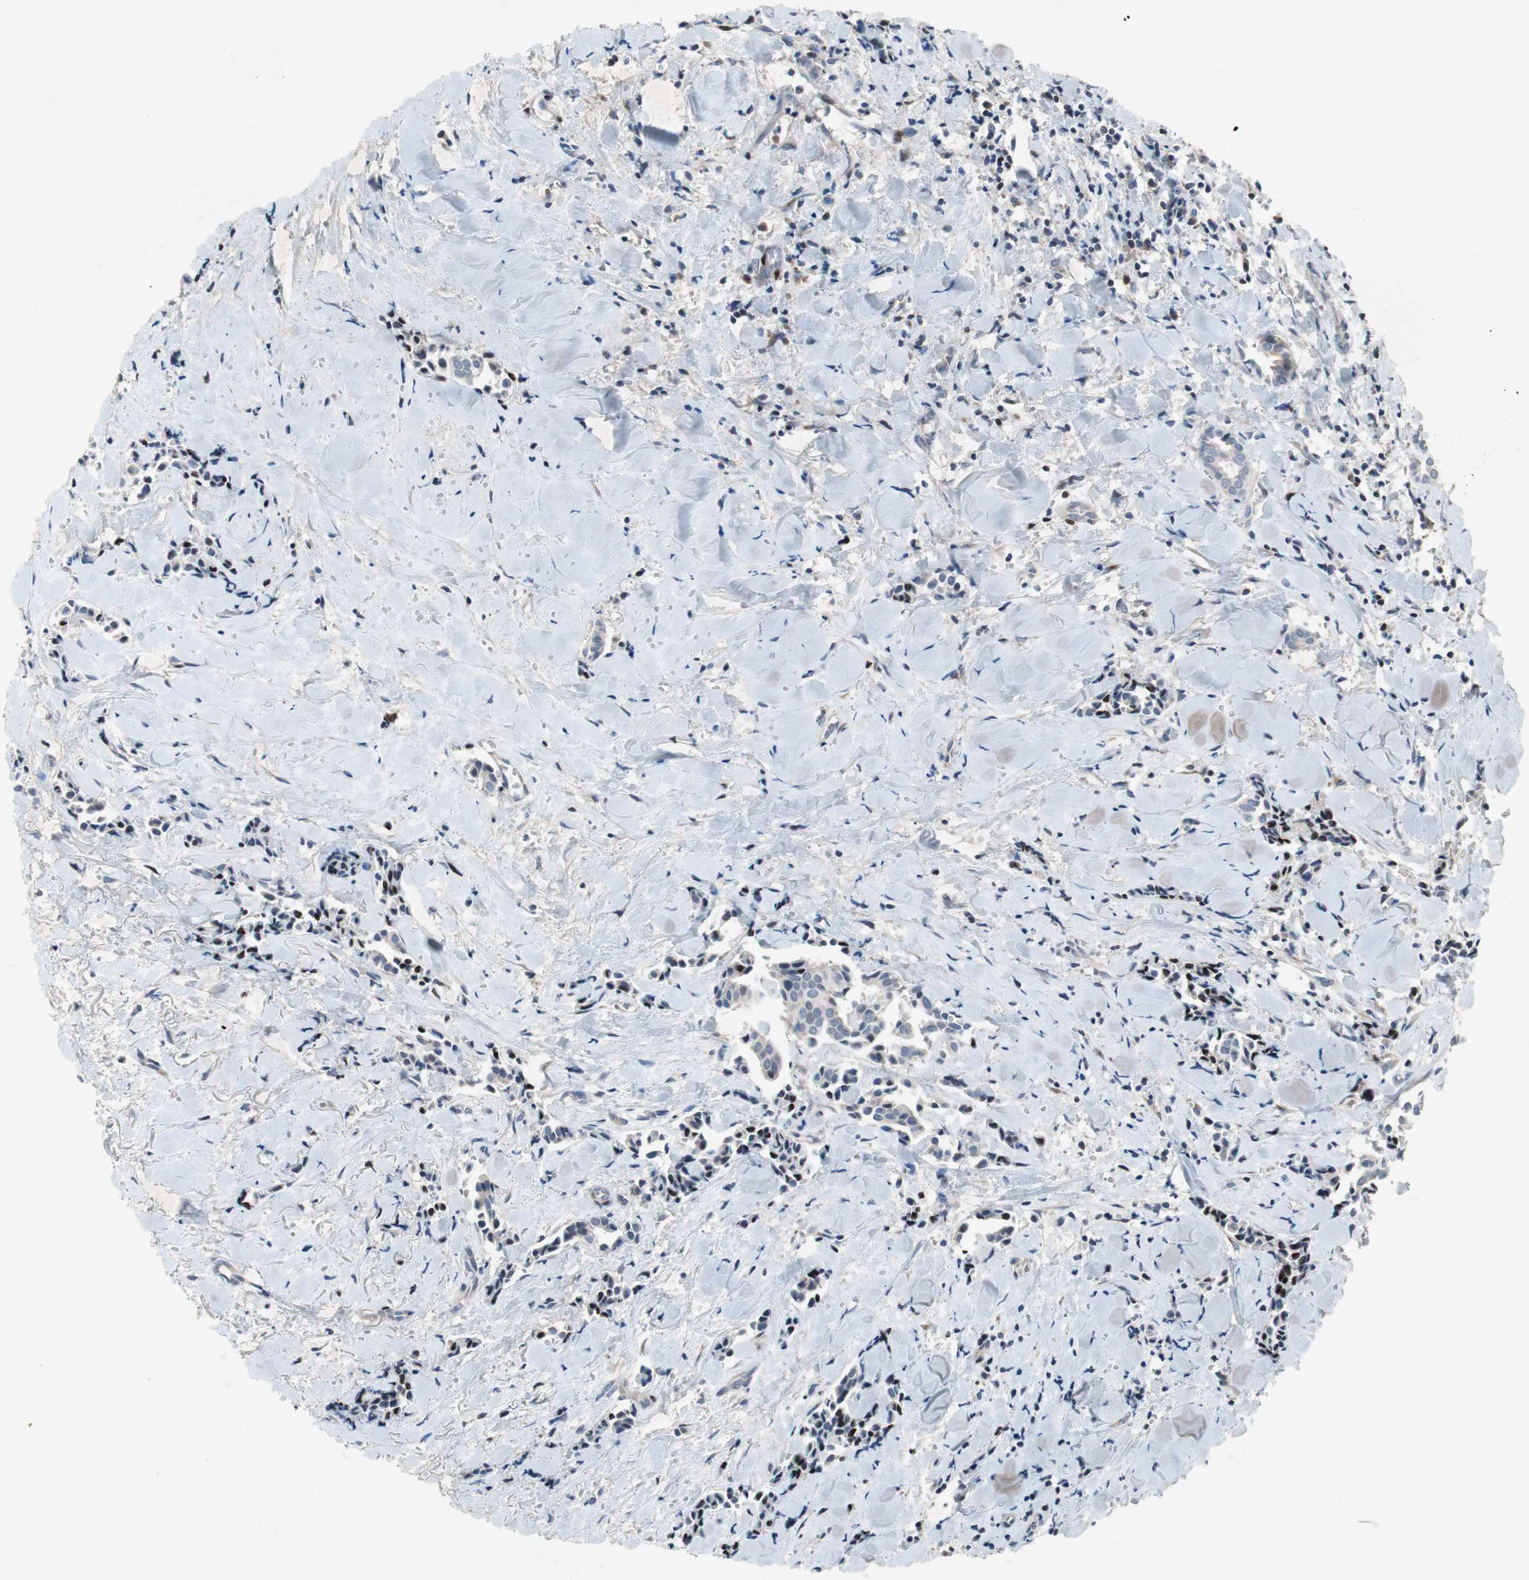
{"staining": {"intensity": "negative", "quantity": "none", "location": "none"}, "tissue": "head and neck cancer", "cell_type": "Tumor cells", "image_type": "cancer", "snomed": [{"axis": "morphology", "description": "Adenocarcinoma, NOS"}, {"axis": "topography", "description": "Salivary gland"}, {"axis": "topography", "description": "Head-Neck"}], "caption": "IHC histopathology image of head and neck adenocarcinoma stained for a protein (brown), which shows no staining in tumor cells.", "gene": "MUTYH", "patient": {"sex": "female", "age": 59}}